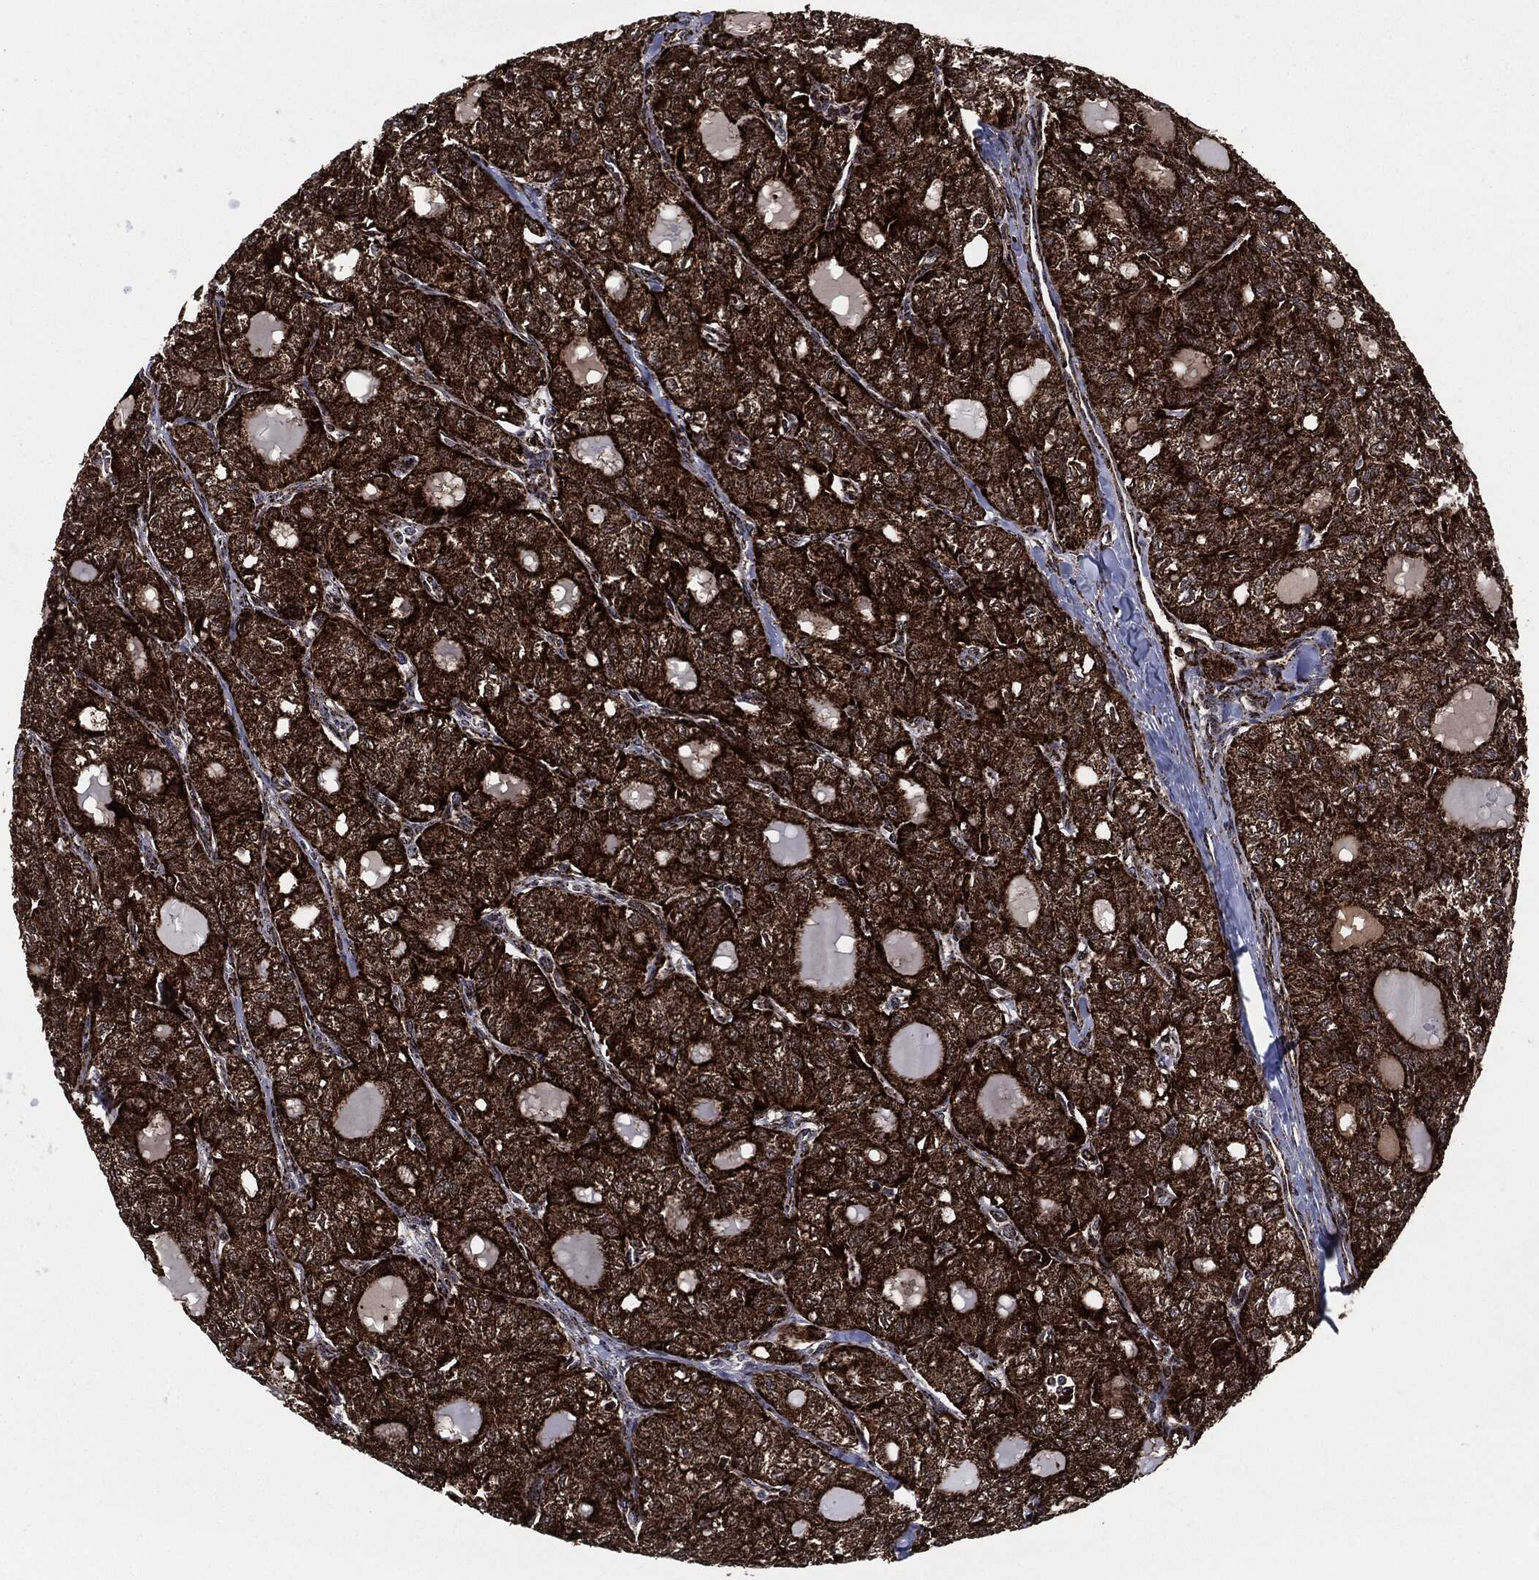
{"staining": {"intensity": "strong", "quantity": ">75%", "location": "cytoplasmic/membranous"}, "tissue": "thyroid cancer", "cell_type": "Tumor cells", "image_type": "cancer", "snomed": [{"axis": "morphology", "description": "Follicular adenoma carcinoma, NOS"}, {"axis": "topography", "description": "Thyroid gland"}], "caption": "IHC image of neoplastic tissue: thyroid follicular adenoma carcinoma stained using IHC exhibits high levels of strong protein expression localized specifically in the cytoplasmic/membranous of tumor cells, appearing as a cytoplasmic/membranous brown color.", "gene": "FH", "patient": {"sex": "male", "age": 75}}